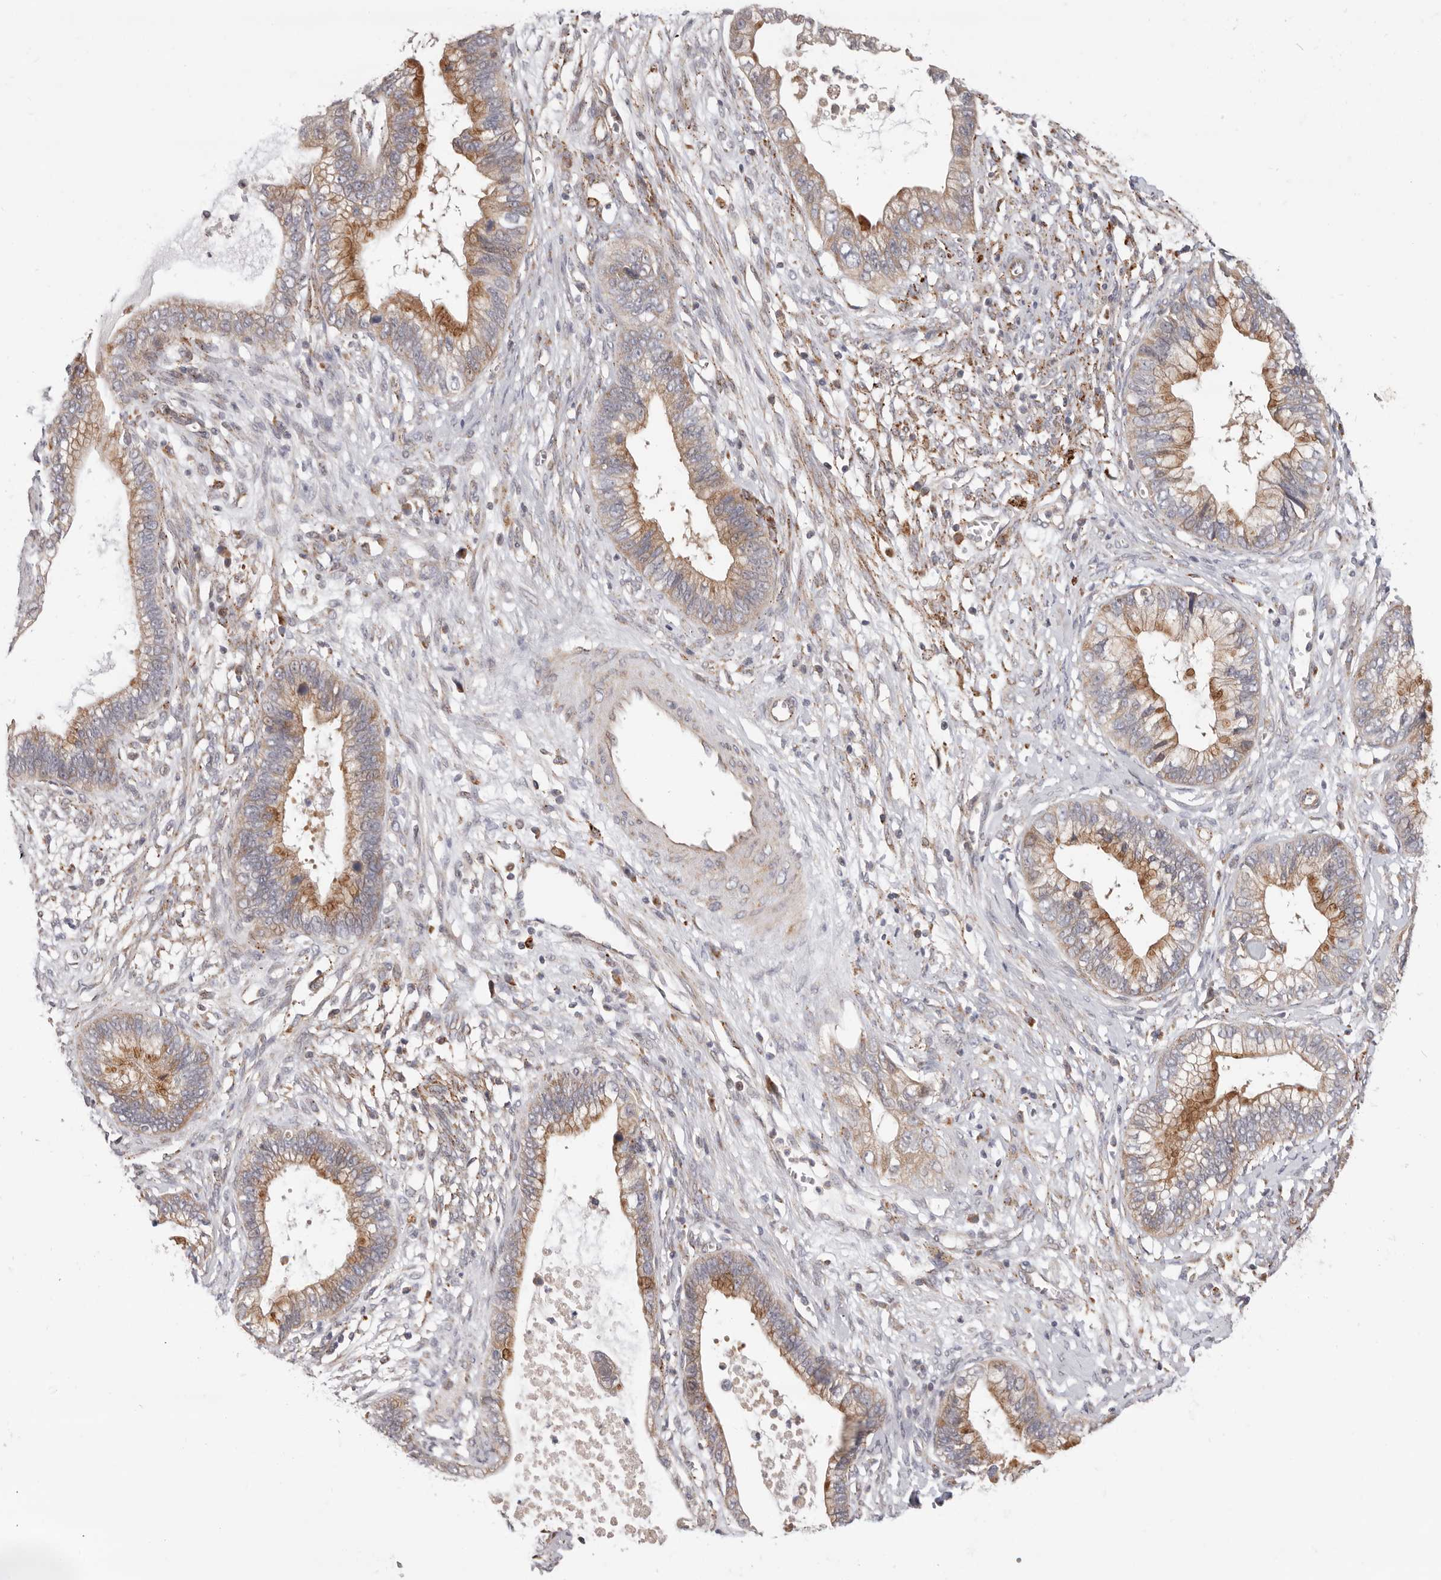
{"staining": {"intensity": "moderate", "quantity": ">75%", "location": "cytoplasmic/membranous"}, "tissue": "cervical cancer", "cell_type": "Tumor cells", "image_type": "cancer", "snomed": [{"axis": "morphology", "description": "Adenocarcinoma, NOS"}, {"axis": "topography", "description": "Cervix"}], "caption": "Cervical cancer (adenocarcinoma) stained with immunohistochemistry (IHC) displays moderate cytoplasmic/membranous positivity in about >75% of tumor cells.", "gene": "TOR3A", "patient": {"sex": "female", "age": 44}}